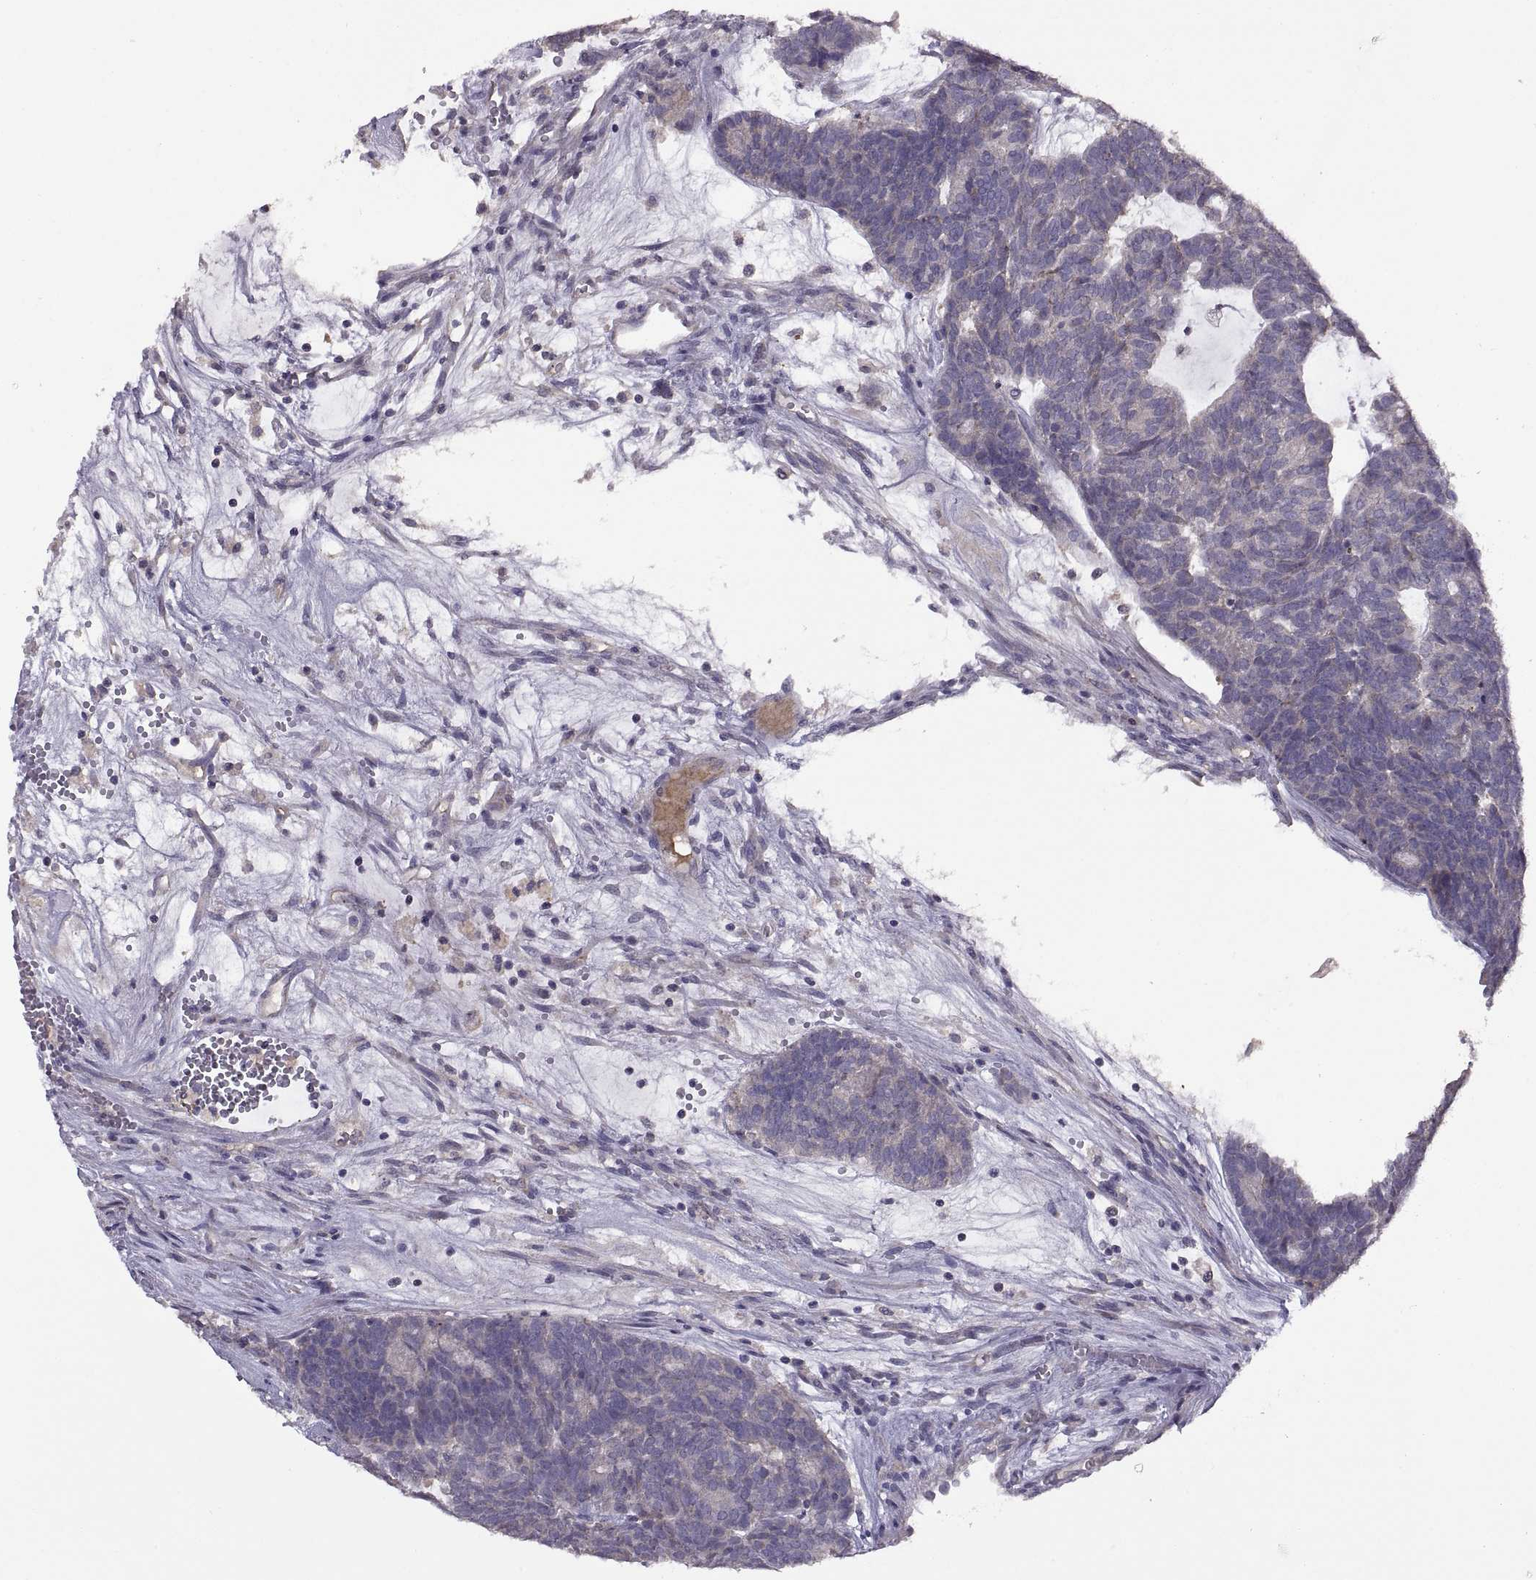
{"staining": {"intensity": "negative", "quantity": "none", "location": "none"}, "tissue": "head and neck cancer", "cell_type": "Tumor cells", "image_type": "cancer", "snomed": [{"axis": "morphology", "description": "Adenocarcinoma, NOS"}, {"axis": "topography", "description": "Head-Neck"}], "caption": "The immunohistochemistry (IHC) micrograph has no significant expression in tumor cells of head and neck cancer tissue.", "gene": "NMNAT2", "patient": {"sex": "female", "age": 81}}